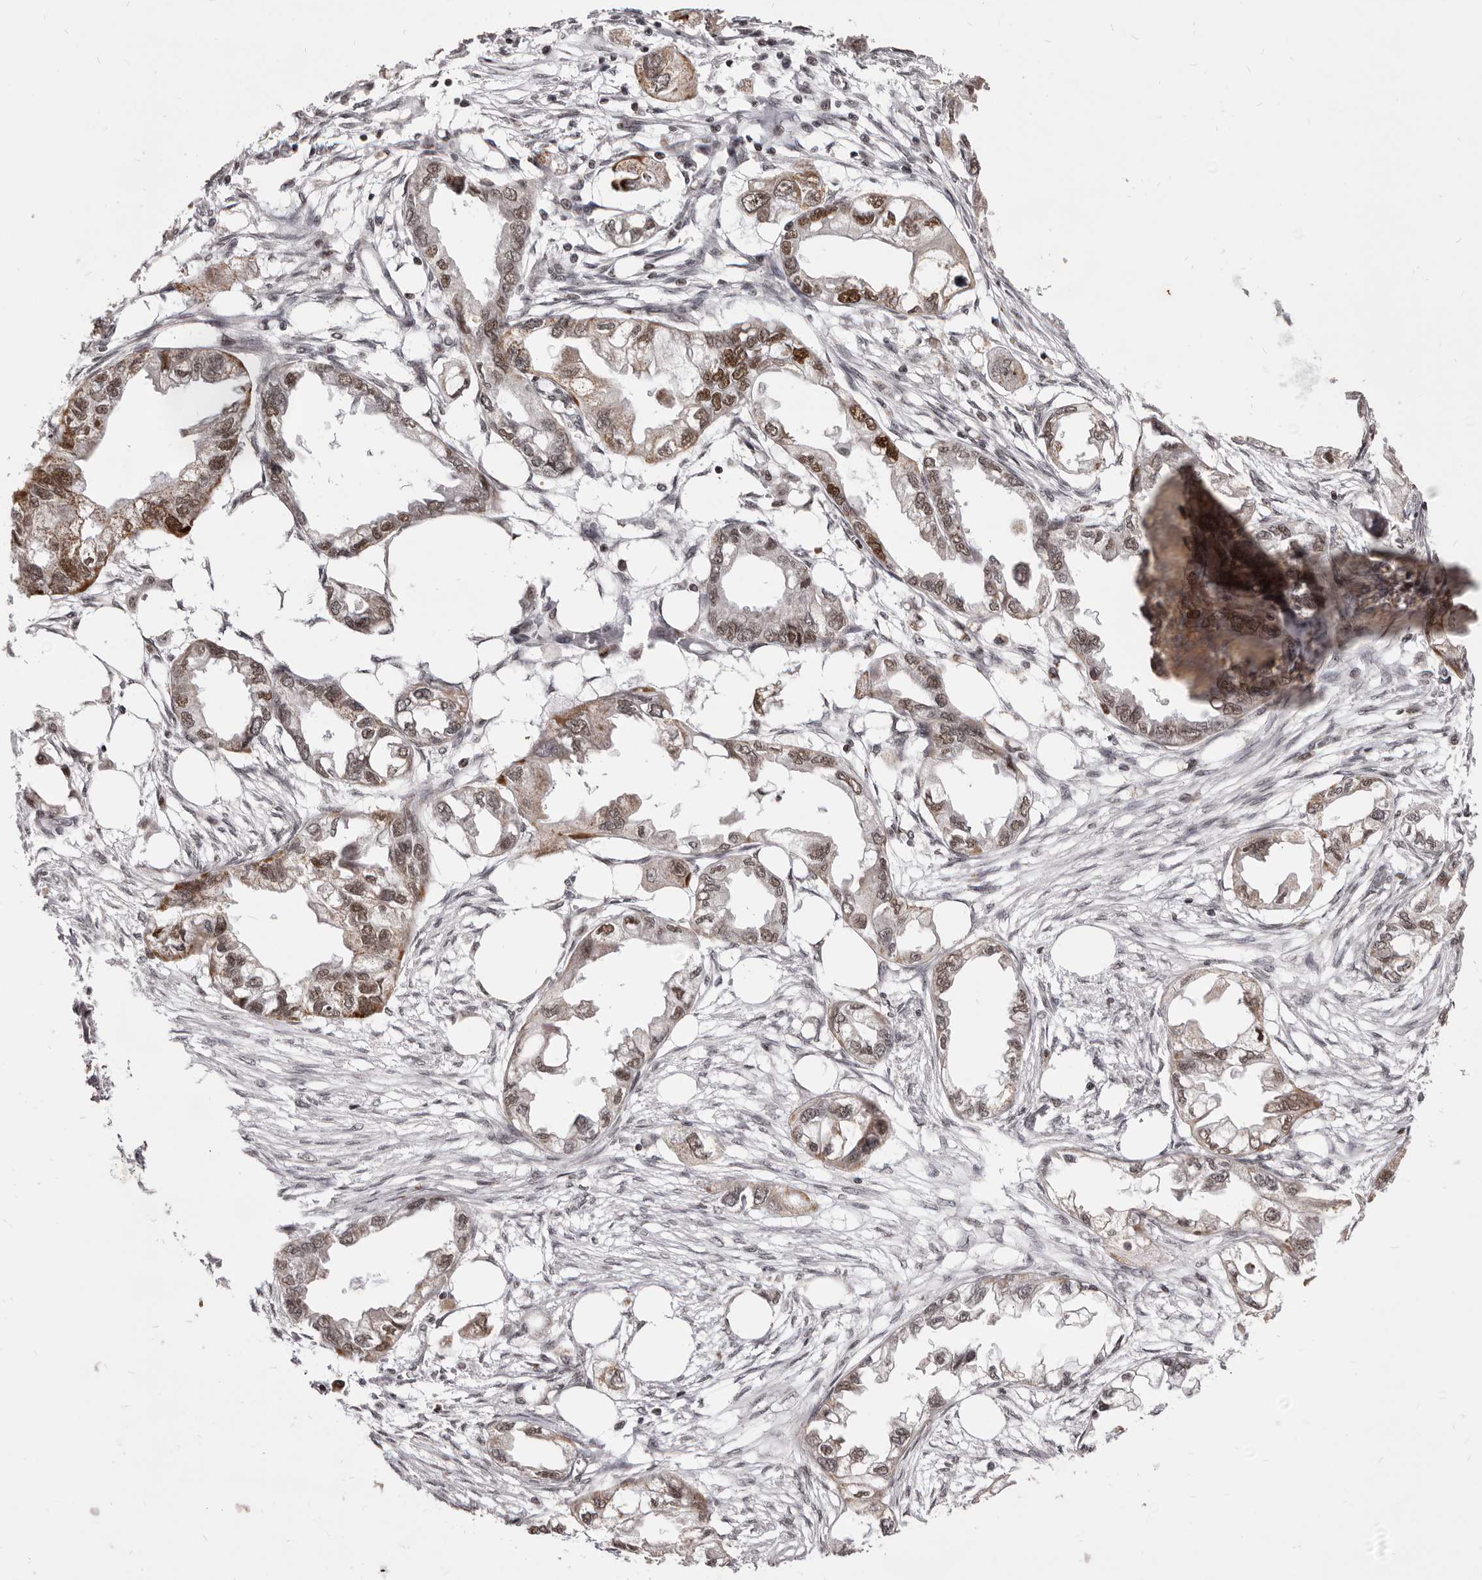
{"staining": {"intensity": "moderate", "quantity": "25%-75%", "location": "cytoplasmic/membranous,nuclear"}, "tissue": "endometrial cancer", "cell_type": "Tumor cells", "image_type": "cancer", "snomed": [{"axis": "morphology", "description": "Adenocarcinoma, NOS"}, {"axis": "morphology", "description": "Adenocarcinoma, metastatic, NOS"}, {"axis": "topography", "description": "Adipose tissue"}, {"axis": "topography", "description": "Endometrium"}], "caption": "The immunohistochemical stain labels moderate cytoplasmic/membranous and nuclear expression in tumor cells of endometrial cancer (adenocarcinoma) tissue.", "gene": "THUMPD1", "patient": {"sex": "female", "age": 67}}